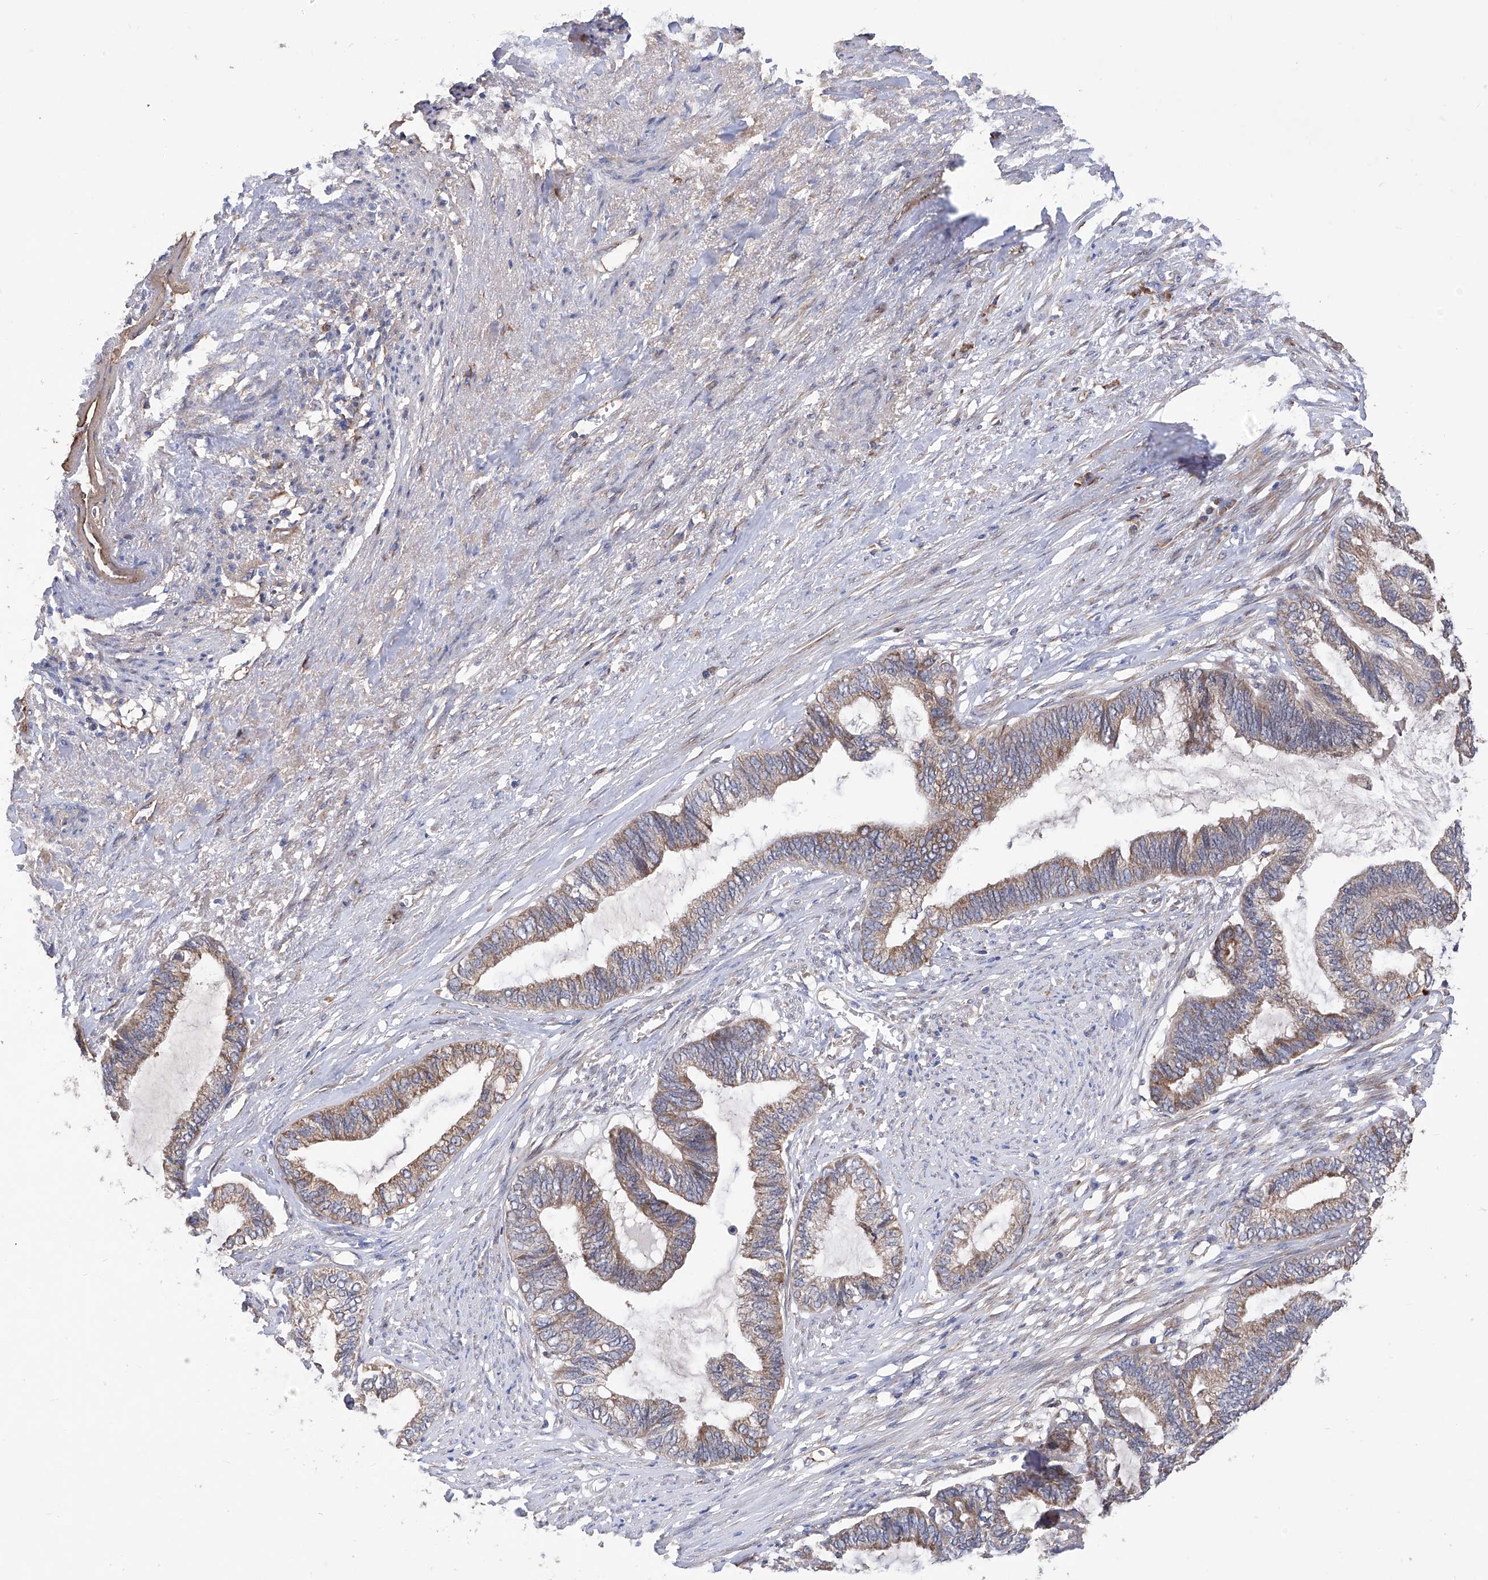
{"staining": {"intensity": "moderate", "quantity": ">75%", "location": "cytoplasmic/membranous"}, "tissue": "endometrial cancer", "cell_type": "Tumor cells", "image_type": "cancer", "snomed": [{"axis": "morphology", "description": "Adenocarcinoma, NOS"}, {"axis": "topography", "description": "Endometrium"}], "caption": "A medium amount of moderate cytoplasmic/membranous positivity is appreciated in approximately >75% of tumor cells in endometrial adenocarcinoma tissue.", "gene": "INPP5B", "patient": {"sex": "female", "age": 86}}